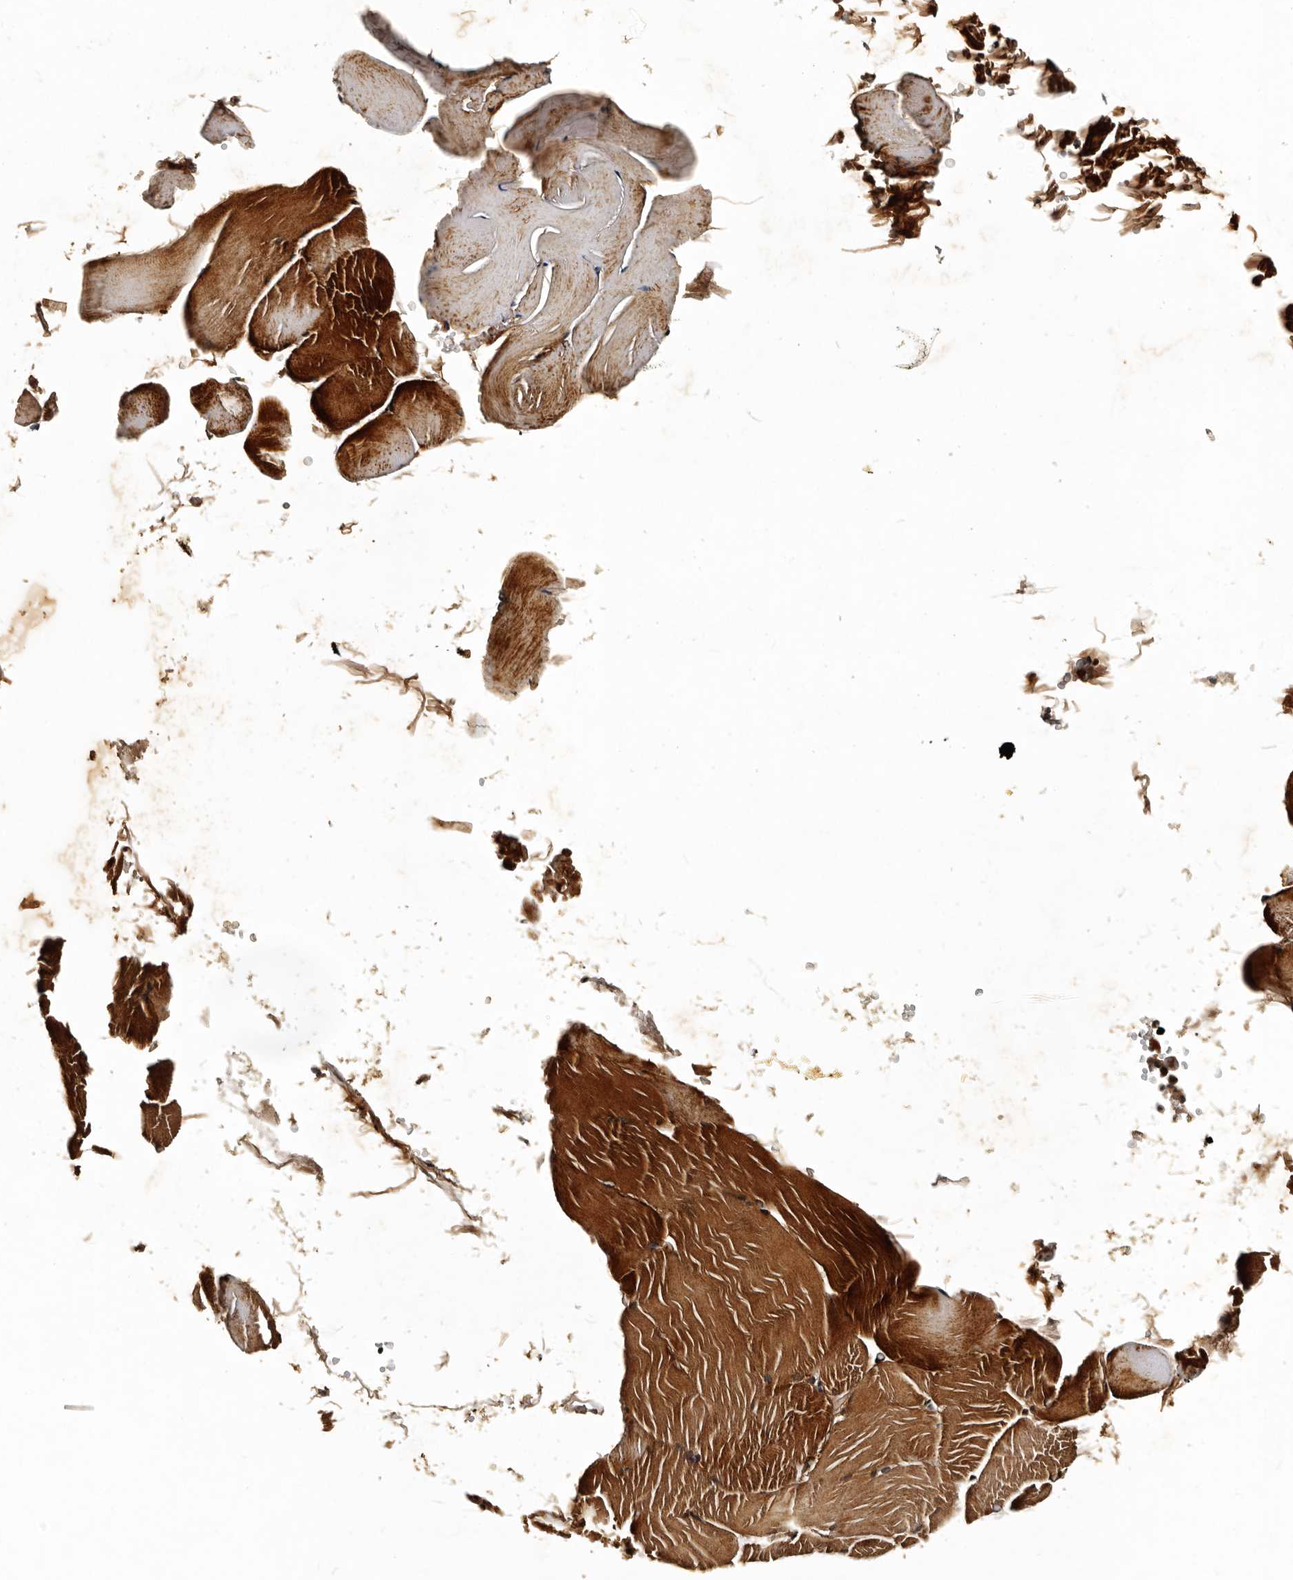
{"staining": {"intensity": "moderate", "quantity": ">75%", "location": "cytoplasmic/membranous"}, "tissue": "skeletal muscle", "cell_type": "Myocytes", "image_type": "normal", "snomed": [{"axis": "morphology", "description": "Normal tissue, NOS"}, {"axis": "topography", "description": "Skeletal muscle"}, {"axis": "topography", "description": "Parathyroid gland"}], "caption": "High-magnification brightfield microscopy of unremarkable skeletal muscle stained with DAB (brown) and counterstained with hematoxylin (blue). myocytes exhibit moderate cytoplasmic/membranous expression is appreciated in approximately>75% of cells. The protein of interest is shown in brown color, while the nuclei are stained blue.", "gene": "CPNE3", "patient": {"sex": "female", "age": 37}}